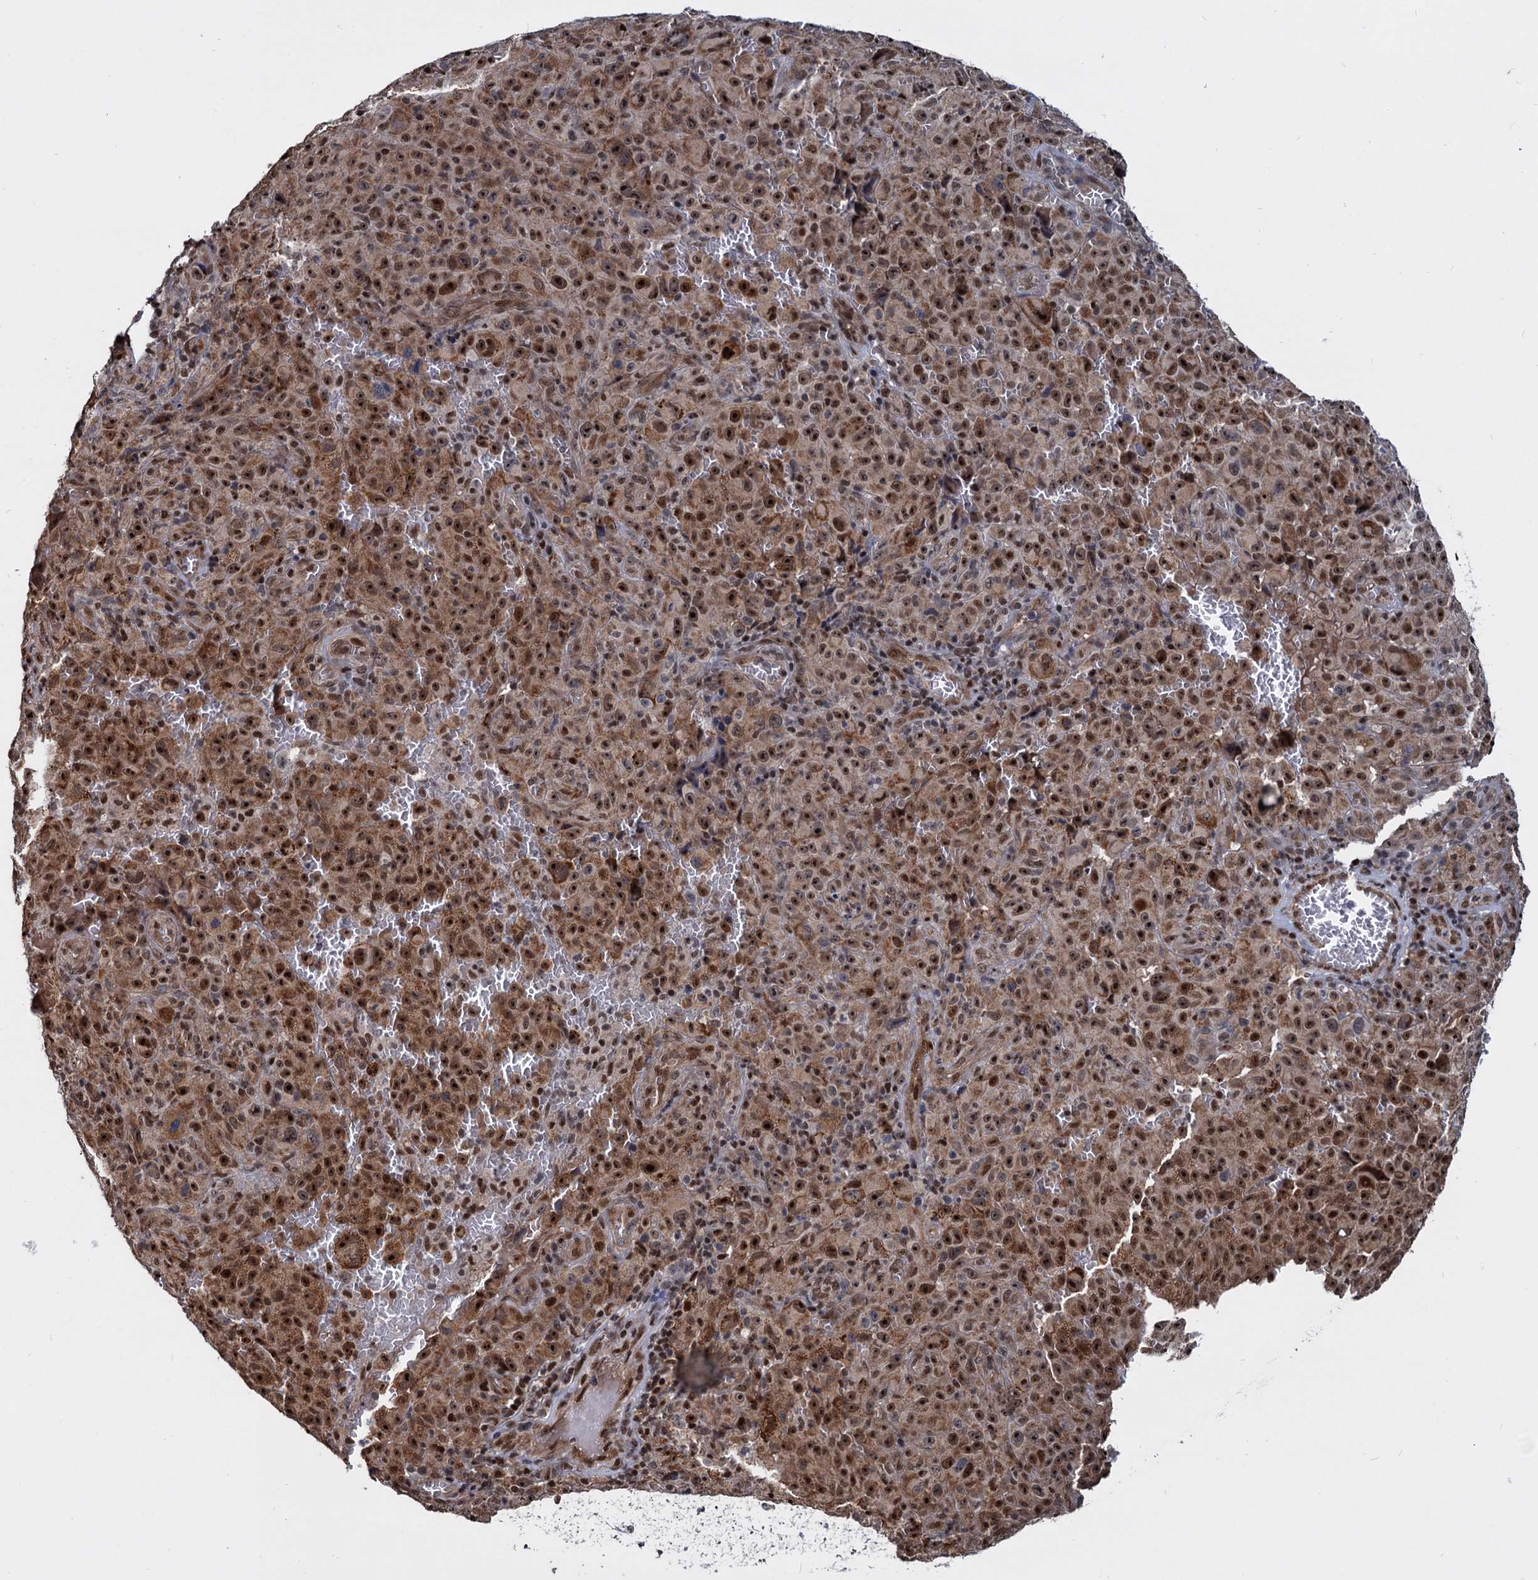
{"staining": {"intensity": "moderate", "quantity": ">75%", "location": "cytoplasmic/membranous,nuclear"}, "tissue": "melanoma", "cell_type": "Tumor cells", "image_type": "cancer", "snomed": [{"axis": "morphology", "description": "Malignant melanoma, NOS"}, {"axis": "topography", "description": "Skin"}], "caption": "This micrograph displays immunohistochemistry (IHC) staining of human malignant melanoma, with medium moderate cytoplasmic/membranous and nuclear expression in approximately >75% of tumor cells.", "gene": "UBLCP1", "patient": {"sex": "female", "age": 82}}